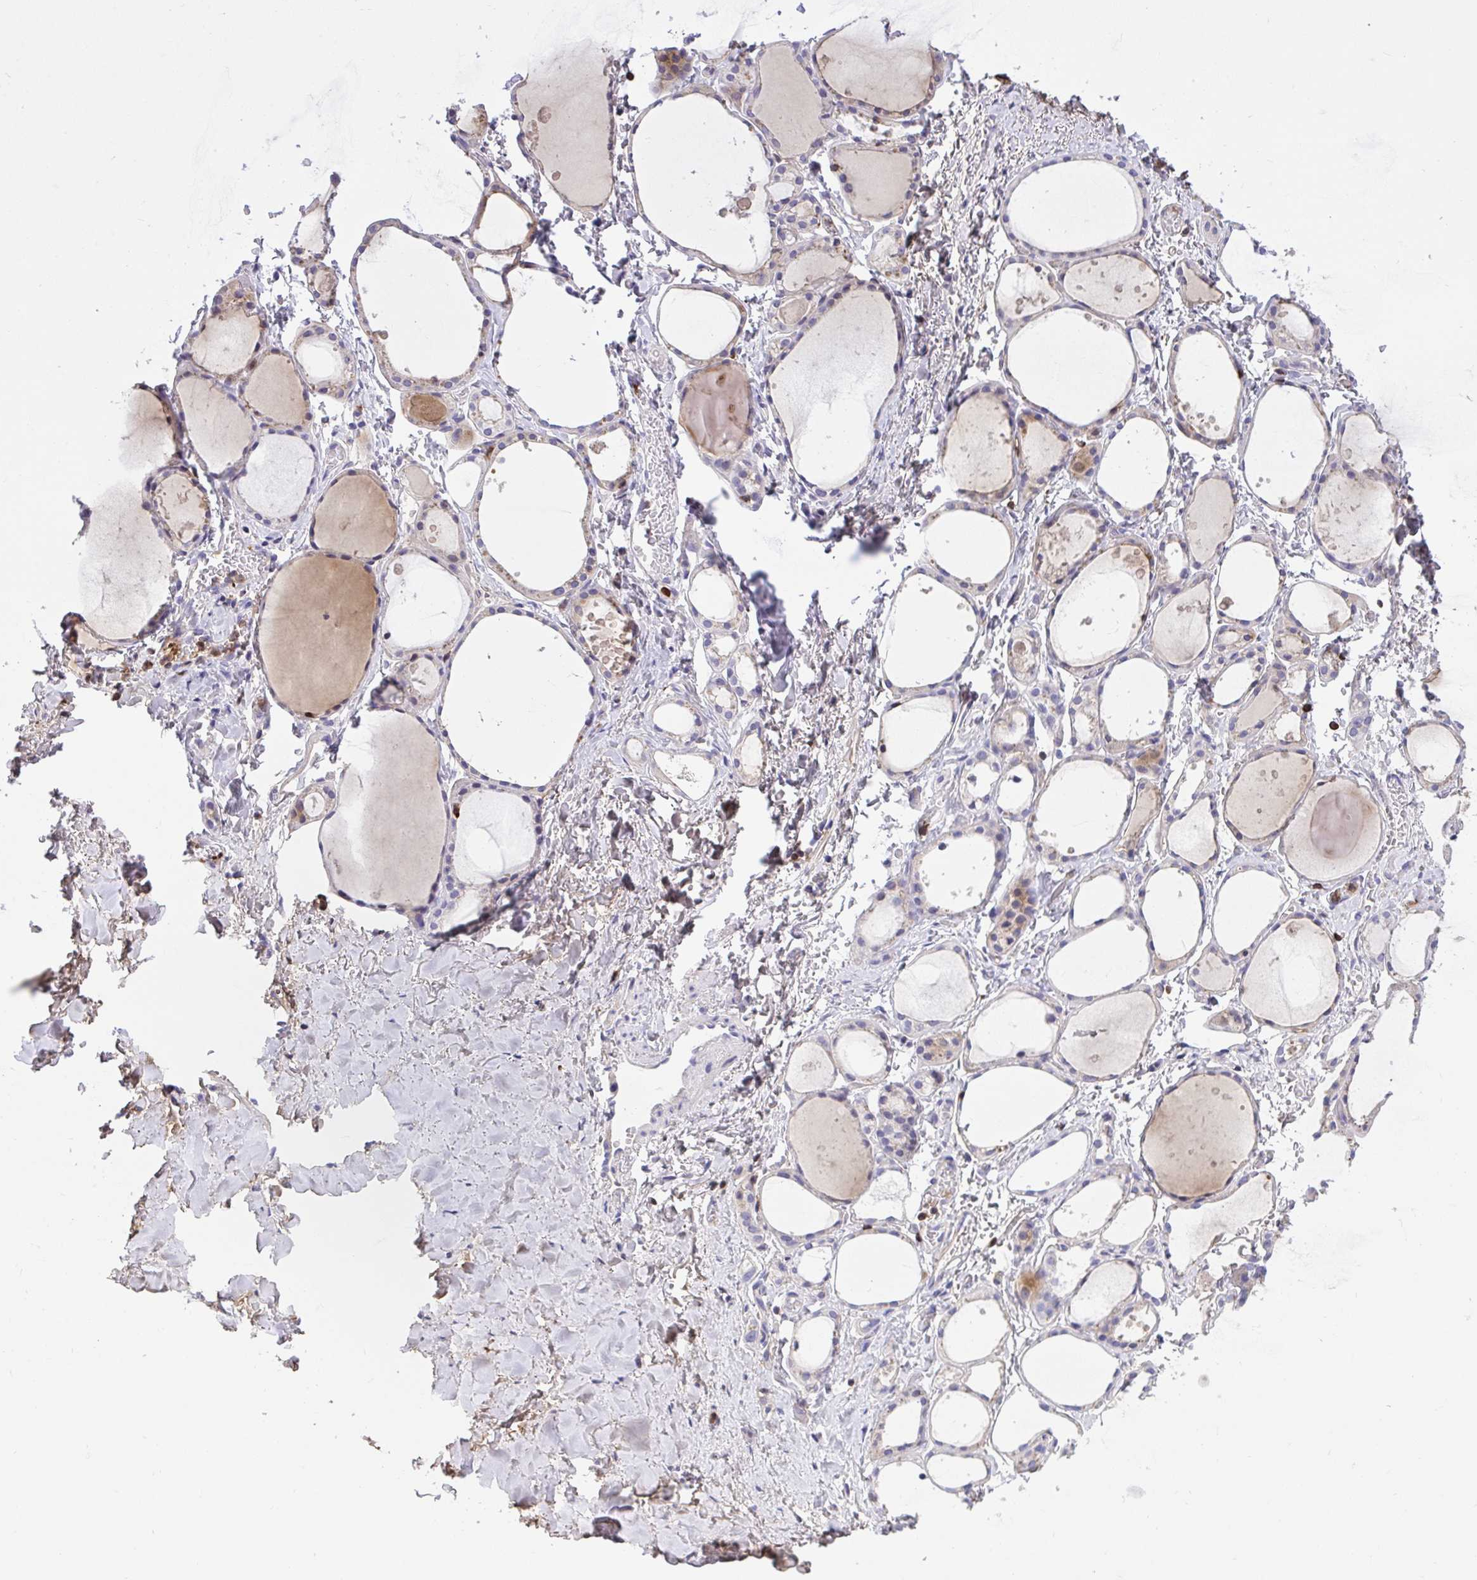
{"staining": {"intensity": "negative", "quantity": "none", "location": "none"}, "tissue": "thyroid gland", "cell_type": "Glandular cells", "image_type": "normal", "snomed": [{"axis": "morphology", "description": "Normal tissue, NOS"}, {"axis": "topography", "description": "Thyroid gland"}], "caption": "DAB immunohistochemical staining of normal thyroid gland demonstrates no significant staining in glandular cells. (Stains: DAB (3,3'-diaminobenzidine) immunohistochemistry (IHC) with hematoxylin counter stain, Microscopy: brightfield microscopy at high magnification).", "gene": "AP5M1", "patient": {"sex": "male", "age": 68}}